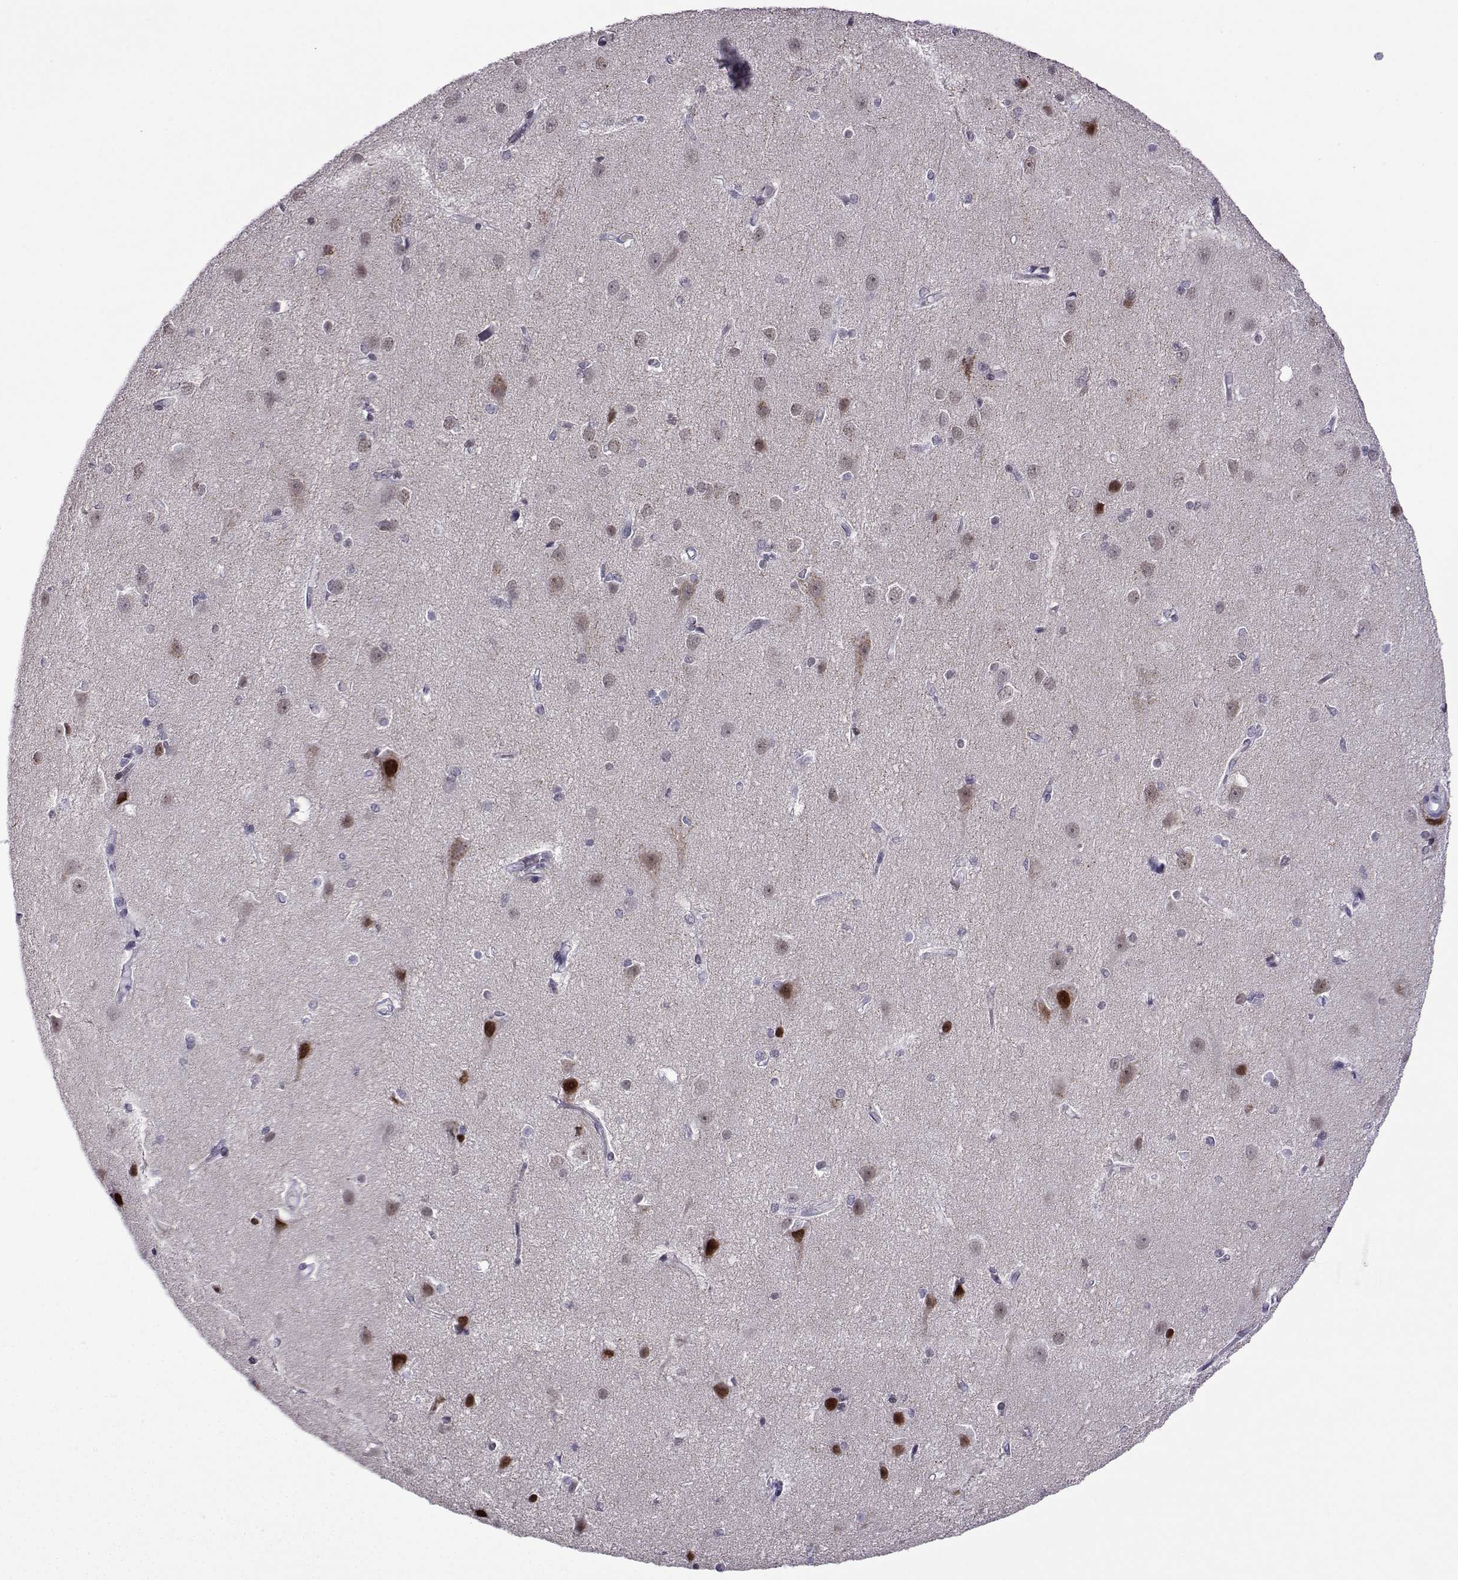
{"staining": {"intensity": "negative", "quantity": "none", "location": "none"}, "tissue": "cerebral cortex", "cell_type": "Endothelial cells", "image_type": "normal", "snomed": [{"axis": "morphology", "description": "Normal tissue, NOS"}, {"axis": "topography", "description": "Cerebral cortex"}], "caption": "DAB (3,3'-diaminobenzidine) immunohistochemical staining of normal cerebral cortex demonstrates no significant staining in endothelial cells.", "gene": "HTR7", "patient": {"sex": "male", "age": 37}}